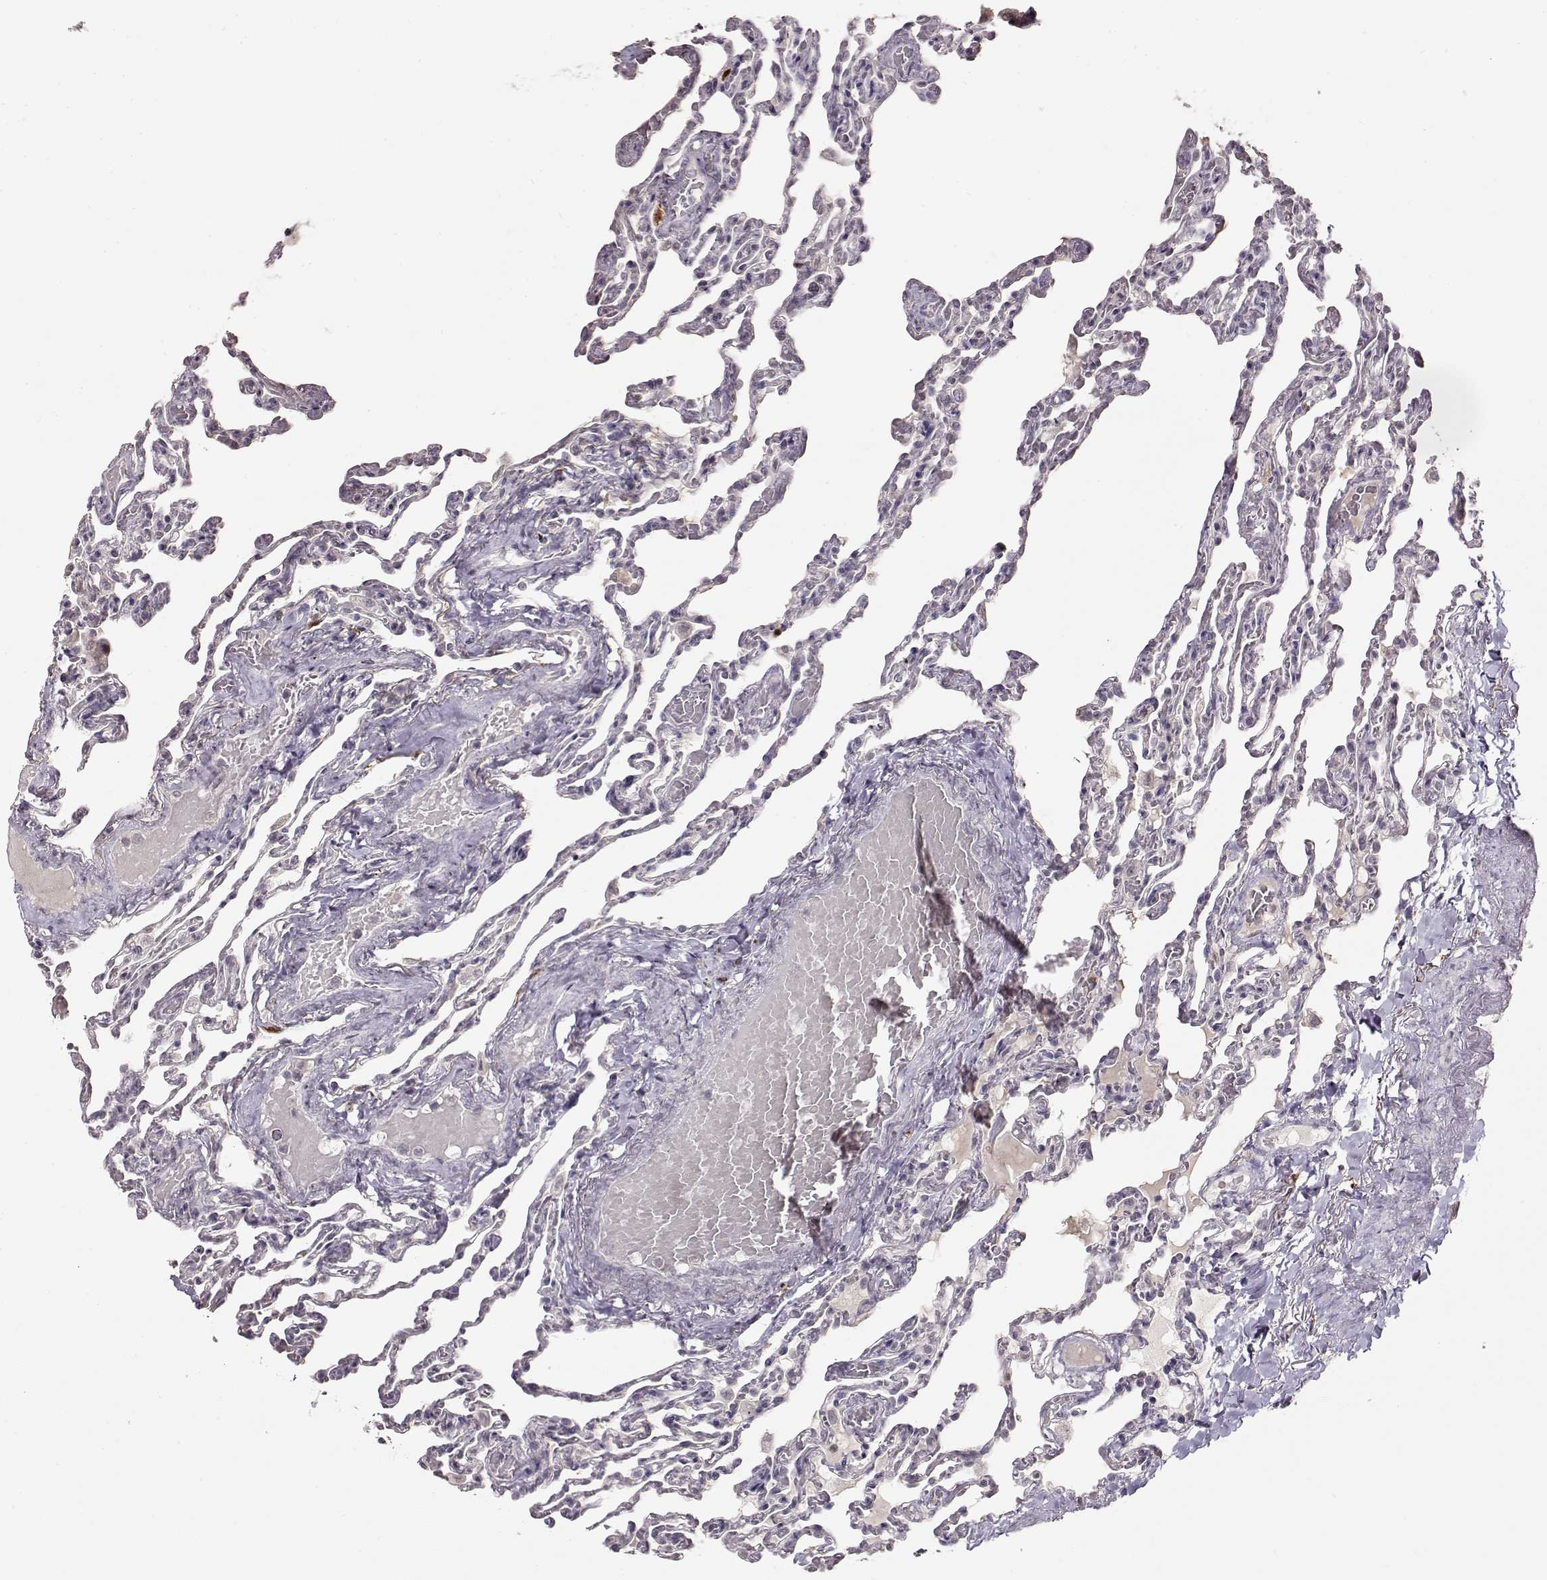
{"staining": {"intensity": "negative", "quantity": "none", "location": "none"}, "tissue": "lung", "cell_type": "Alveolar cells", "image_type": "normal", "snomed": [{"axis": "morphology", "description": "Normal tissue, NOS"}, {"axis": "topography", "description": "Lung"}], "caption": "IHC image of unremarkable human lung stained for a protein (brown), which reveals no positivity in alveolar cells. (Stains: DAB (3,3'-diaminobenzidine) immunohistochemistry with hematoxylin counter stain, Microscopy: brightfield microscopy at high magnification).", "gene": "S100B", "patient": {"sex": "female", "age": 43}}